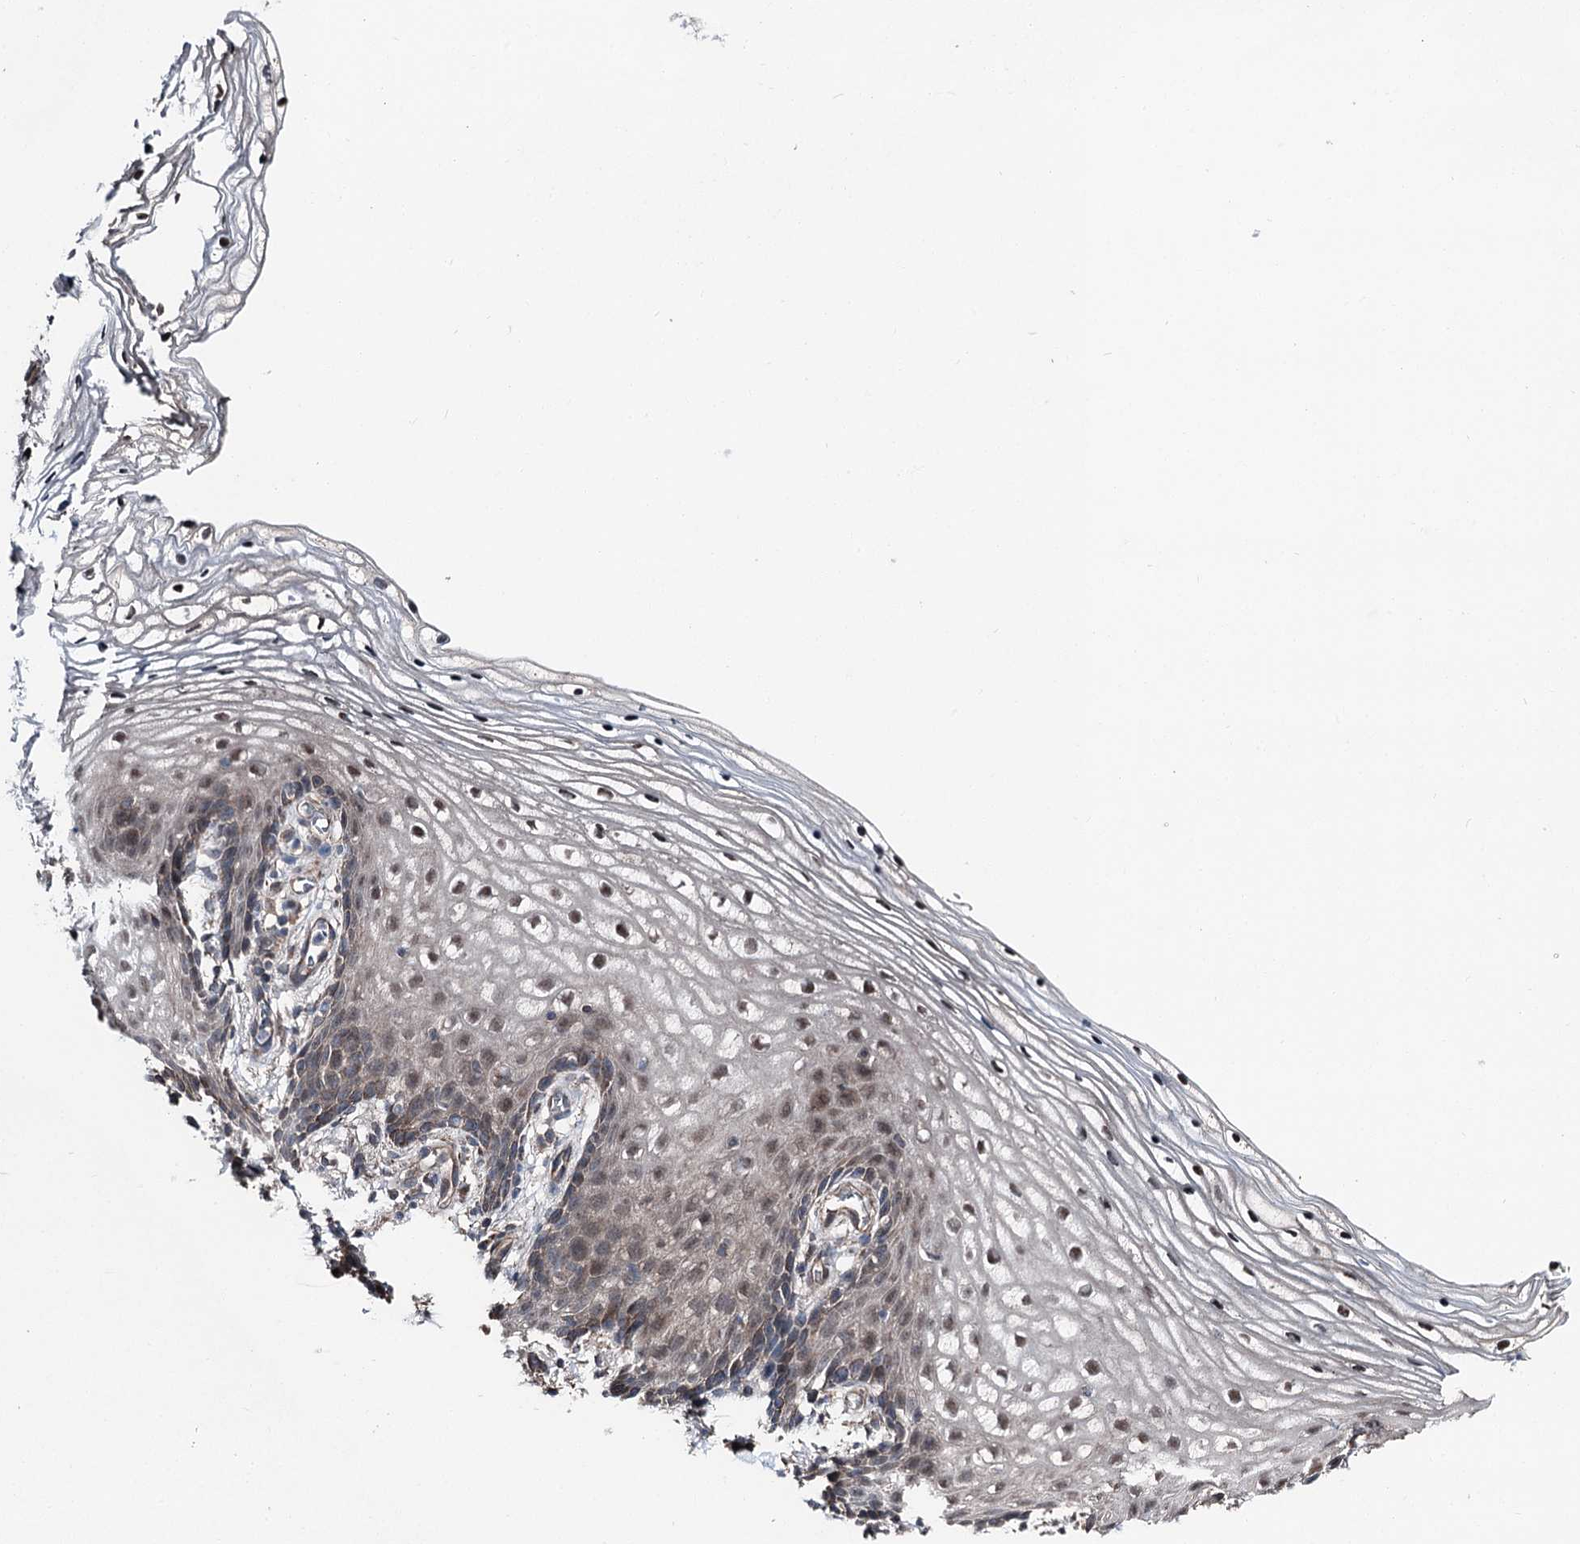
{"staining": {"intensity": "moderate", "quantity": ">75%", "location": "nuclear"}, "tissue": "vagina", "cell_type": "Squamous epithelial cells", "image_type": "normal", "snomed": [{"axis": "morphology", "description": "Normal tissue, NOS"}, {"axis": "topography", "description": "Vagina"}], "caption": "Moderate nuclear protein expression is seen in approximately >75% of squamous epithelial cells in vagina.", "gene": "PSMD13", "patient": {"sex": "female", "age": 60}}